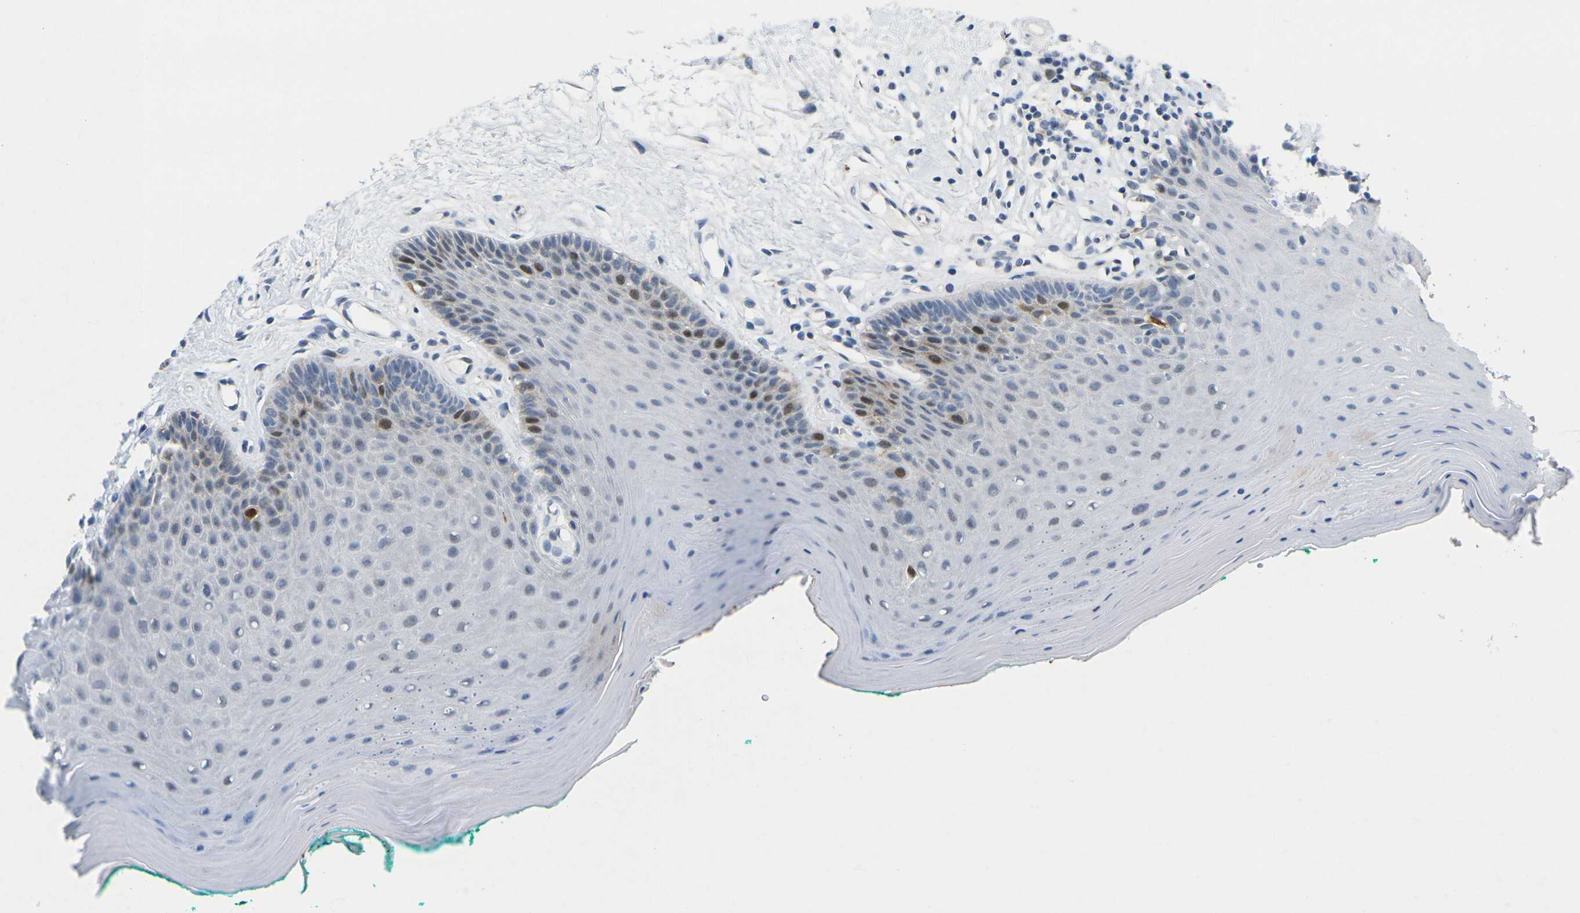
{"staining": {"intensity": "strong", "quantity": "<25%", "location": "nuclear"}, "tissue": "oral mucosa", "cell_type": "Squamous epithelial cells", "image_type": "normal", "snomed": [{"axis": "morphology", "description": "Normal tissue, NOS"}, {"axis": "topography", "description": "Skeletal muscle"}, {"axis": "topography", "description": "Oral tissue"}], "caption": "Approximately <25% of squamous epithelial cells in normal oral mucosa exhibit strong nuclear protein positivity as visualized by brown immunohistochemical staining.", "gene": "CDK2", "patient": {"sex": "male", "age": 58}}